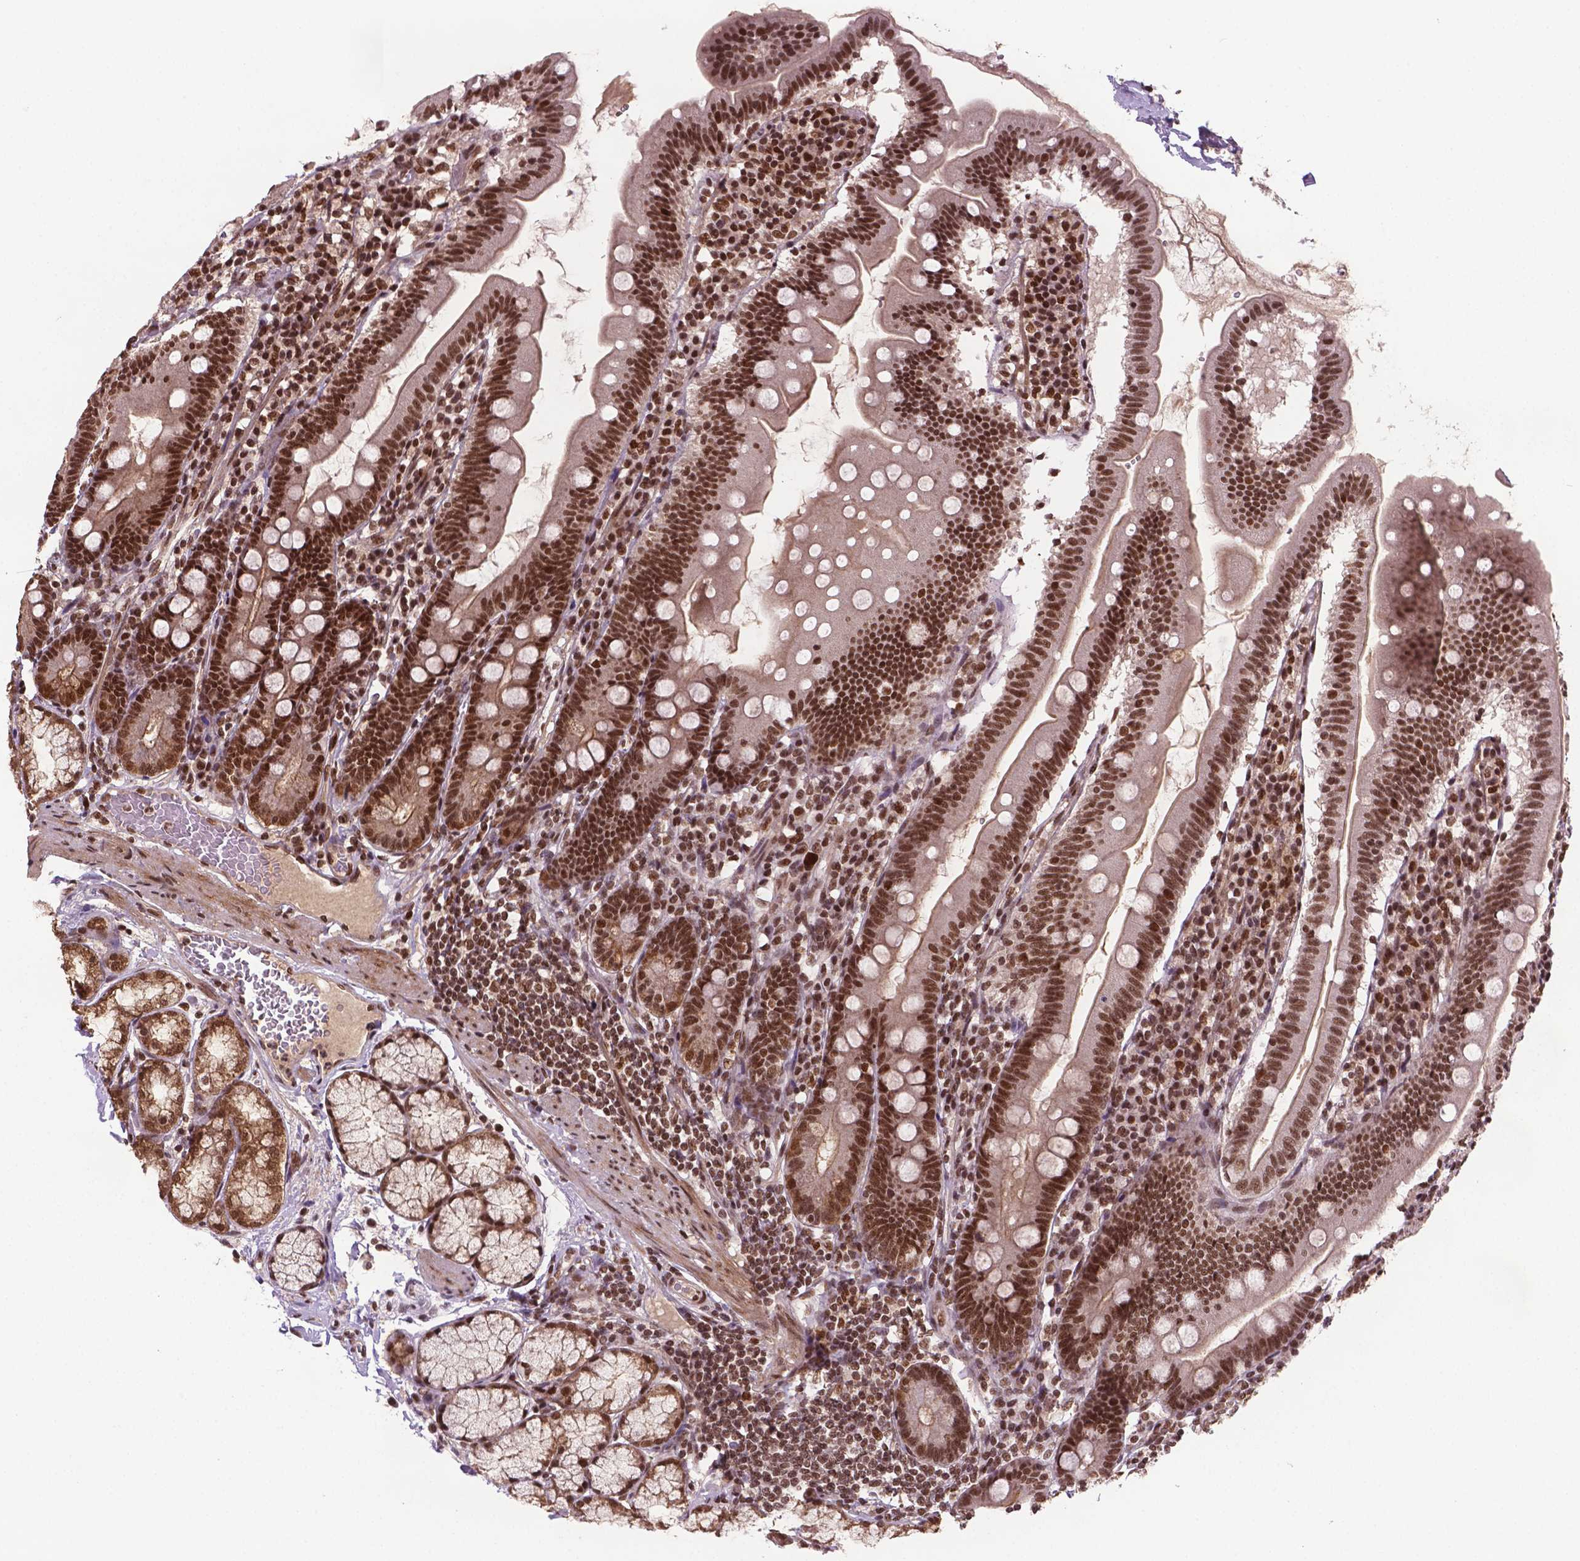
{"staining": {"intensity": "strong", "quantity": ">75%", "location": "nuclear"}, "tissue": "duodenum", "cell_type": "Glandular cells", "image_type": "normal", "snomed": [{"axis": "morphology", "description": "Normal tissue, NOS"}, {"axis": "topography", "description": "Duodenum"}], "caption": "Immunohistochemistry (IHC) (DAB) staining of unremarkable duodenum demonstrates strong nuclear protein positivity in about >75% of glandular cells.", "gene": "SIRT6", "patient": {"sex": "female", "age": 67}}